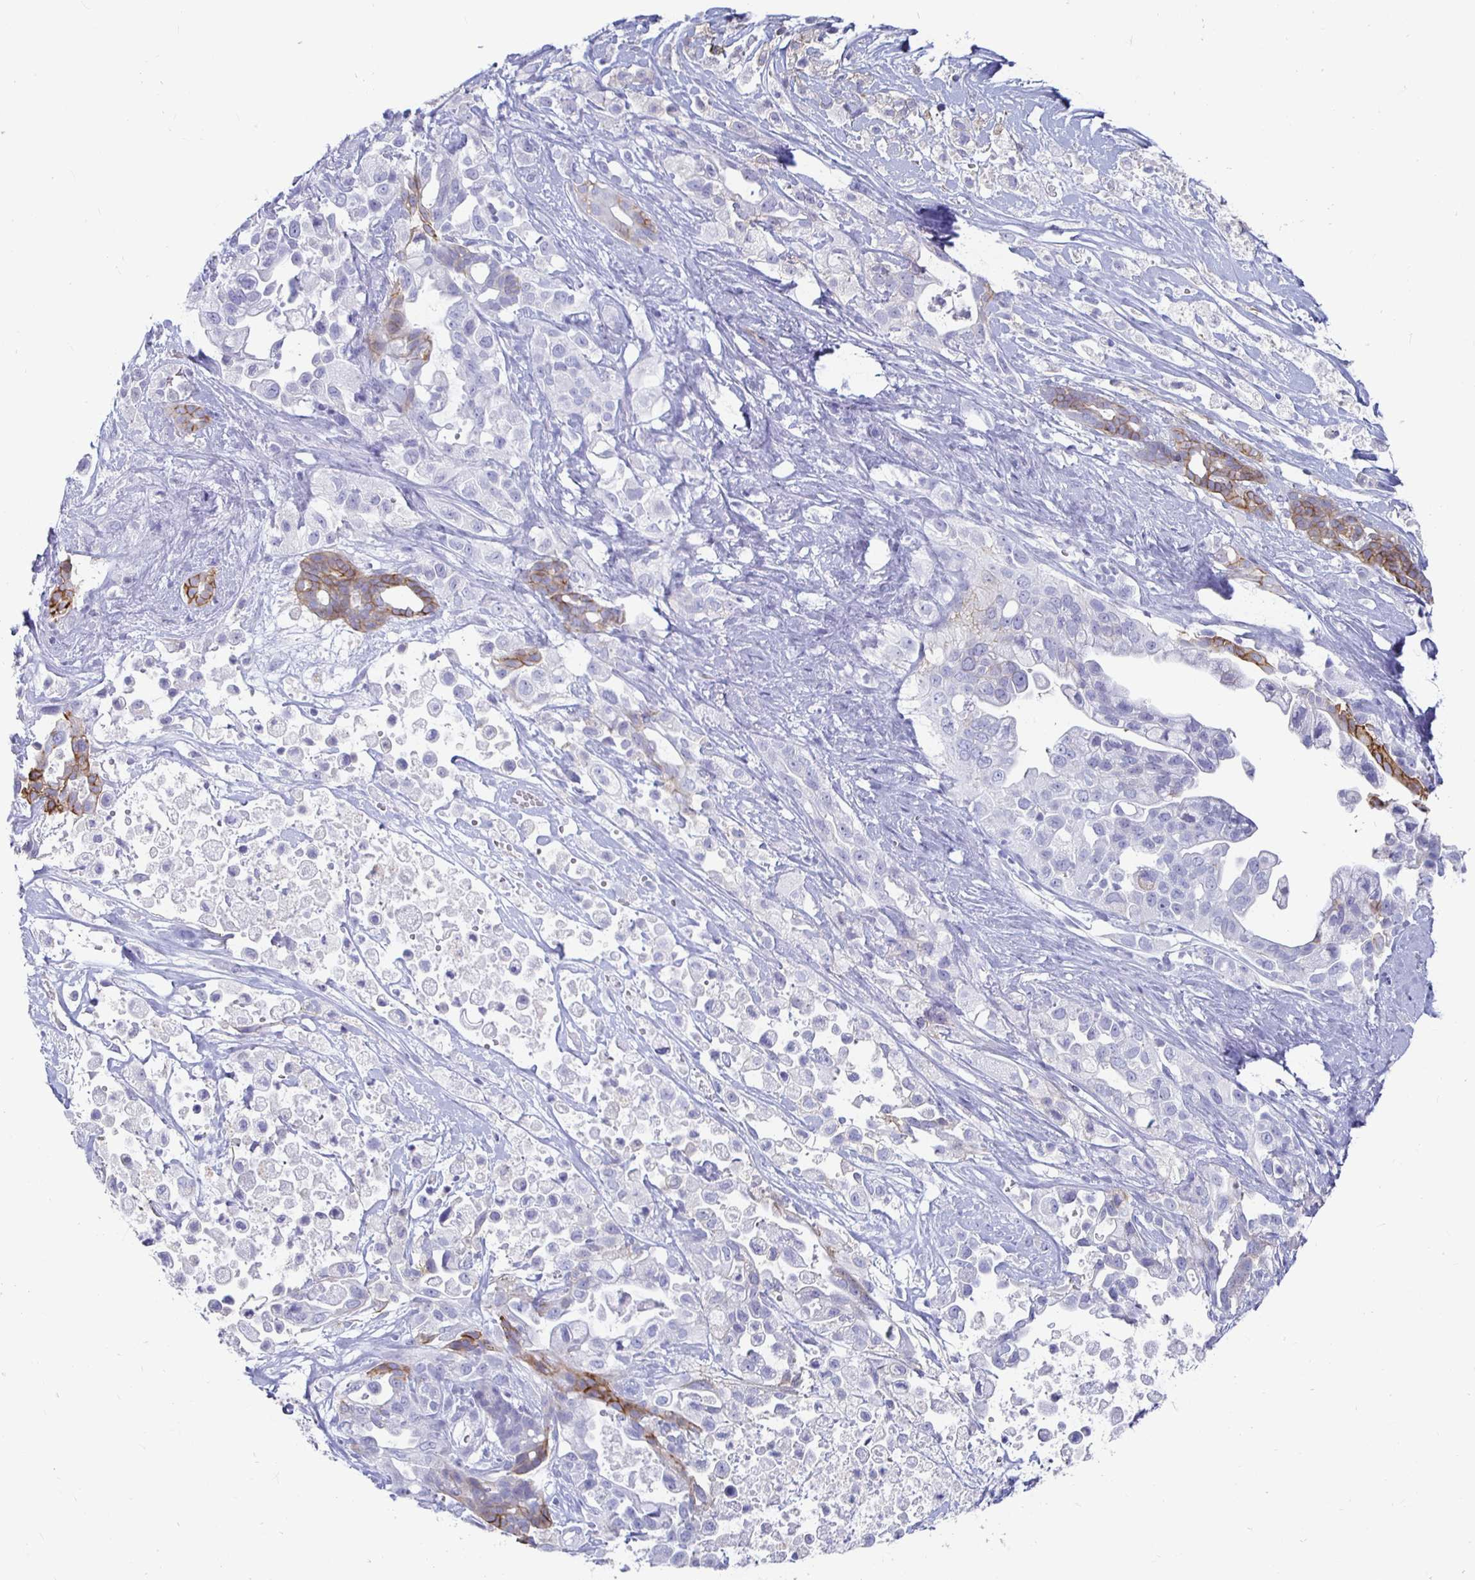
{"staining": {"intensity": "negative", "quantity": "none", "location": "none"}, "tissue": "pancreatic cancer", "cell_type": "Tumor cells", "image_type": "cancer", "snomed": [{"axis": "morphology", "description": "Adenocarcinoma, NOS"}, {"axis": "topography", "description": "Pancreas"}], "caption": "Micrograph shows no protein expression in tumor cells of pancreatic cancer (adenocarcinoma) tissue.", "gene": "CA9", "patient": {"sex": "male", "age": 44}}